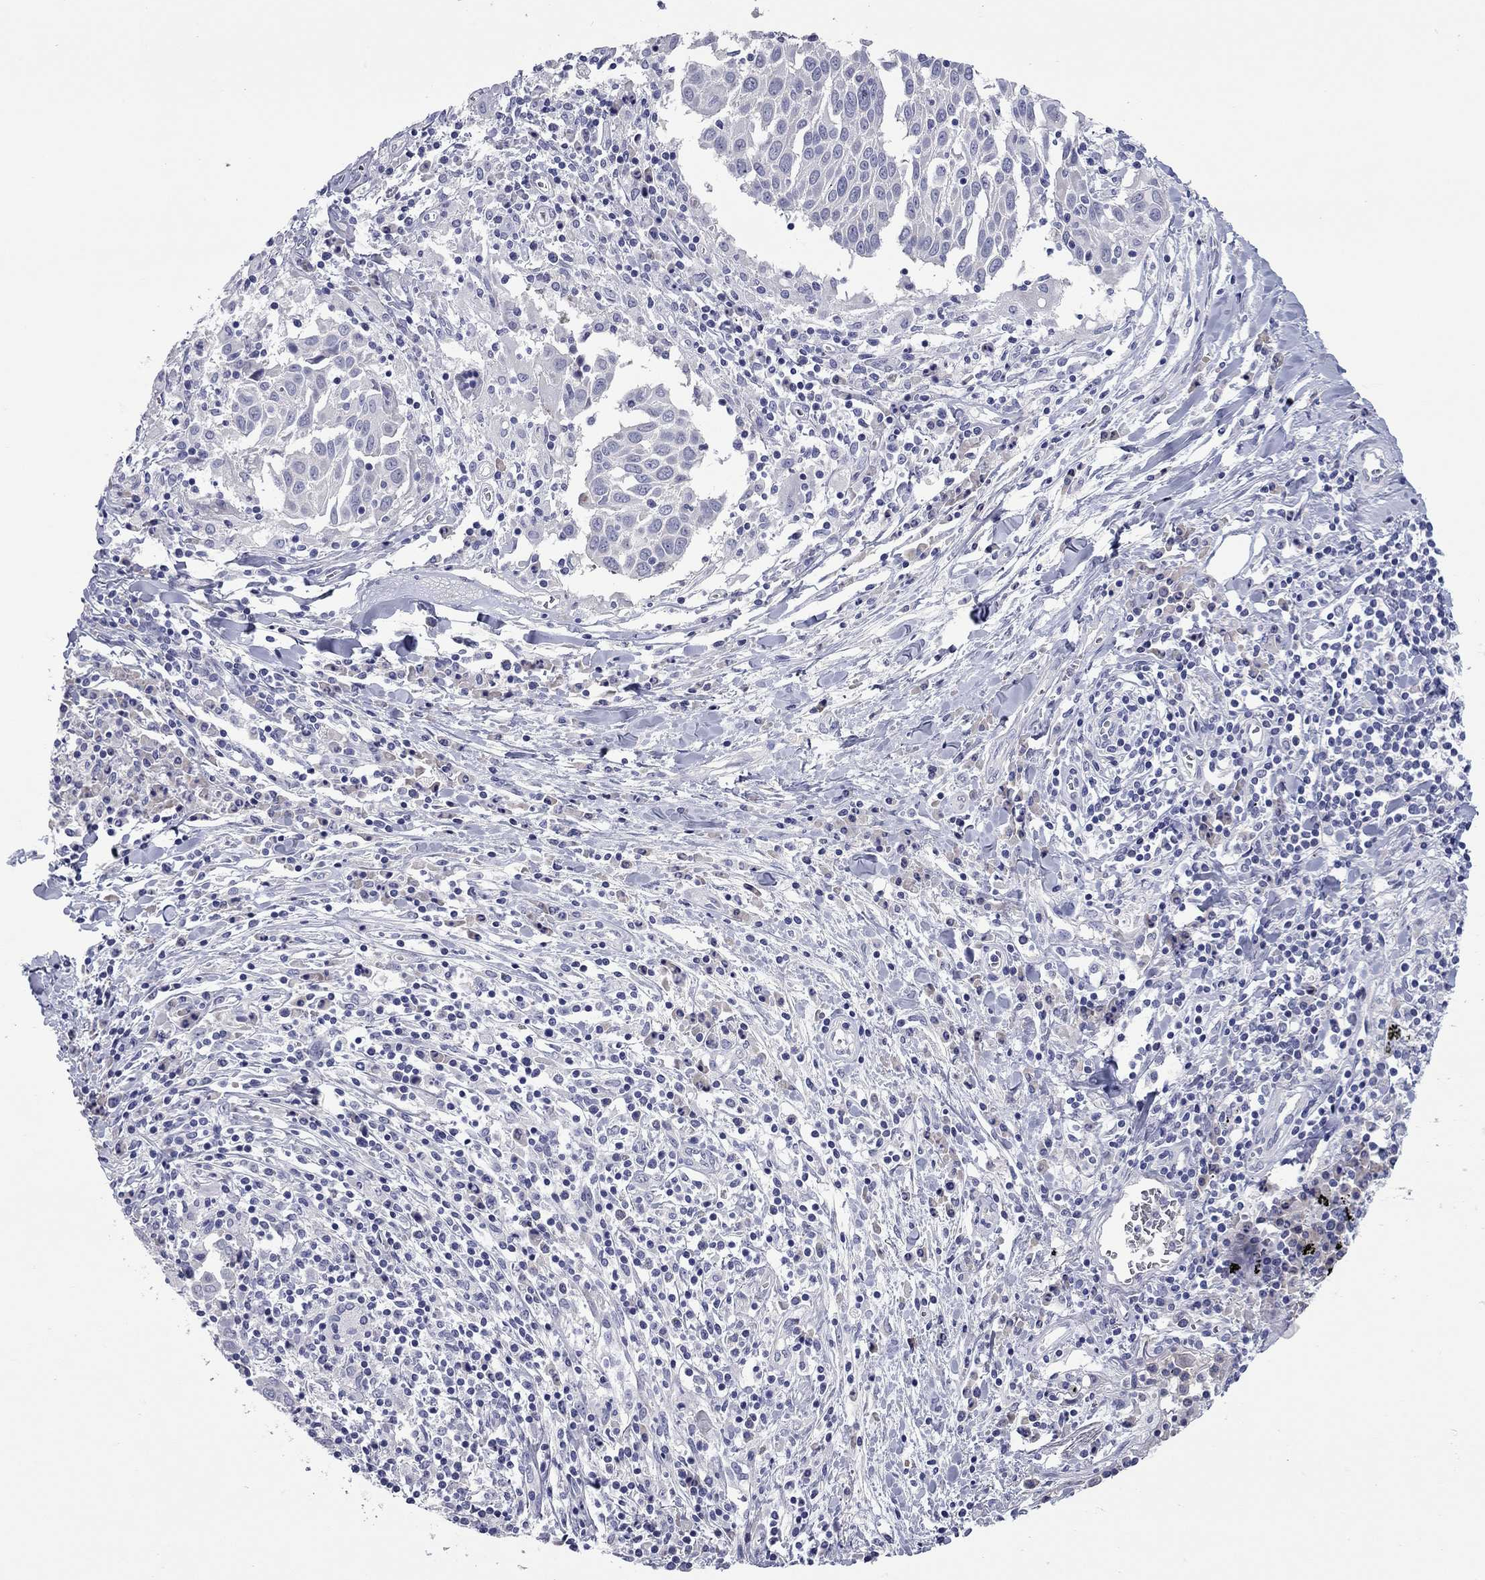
{"staining": {"intensity": "negative", "quantity": "none", "location": "none"}, "tissue": "lung cancer", "cell_type": "Tumor cells", "image_type": "cancer", "snomed": [{"axis": "morphology", "description": "Squamous cell carcinoma, NOS"}, {"axis": "topography", "description": "Lung"}], "caption": "The immunohistochemistry (IHC) image has no significant positivity in tumor cells of lung cancer tissue. (DAB IHC with hematoxylin counter stain).", "gene": "UNC119B", "patient": {"sex": "male", "age": 57}}